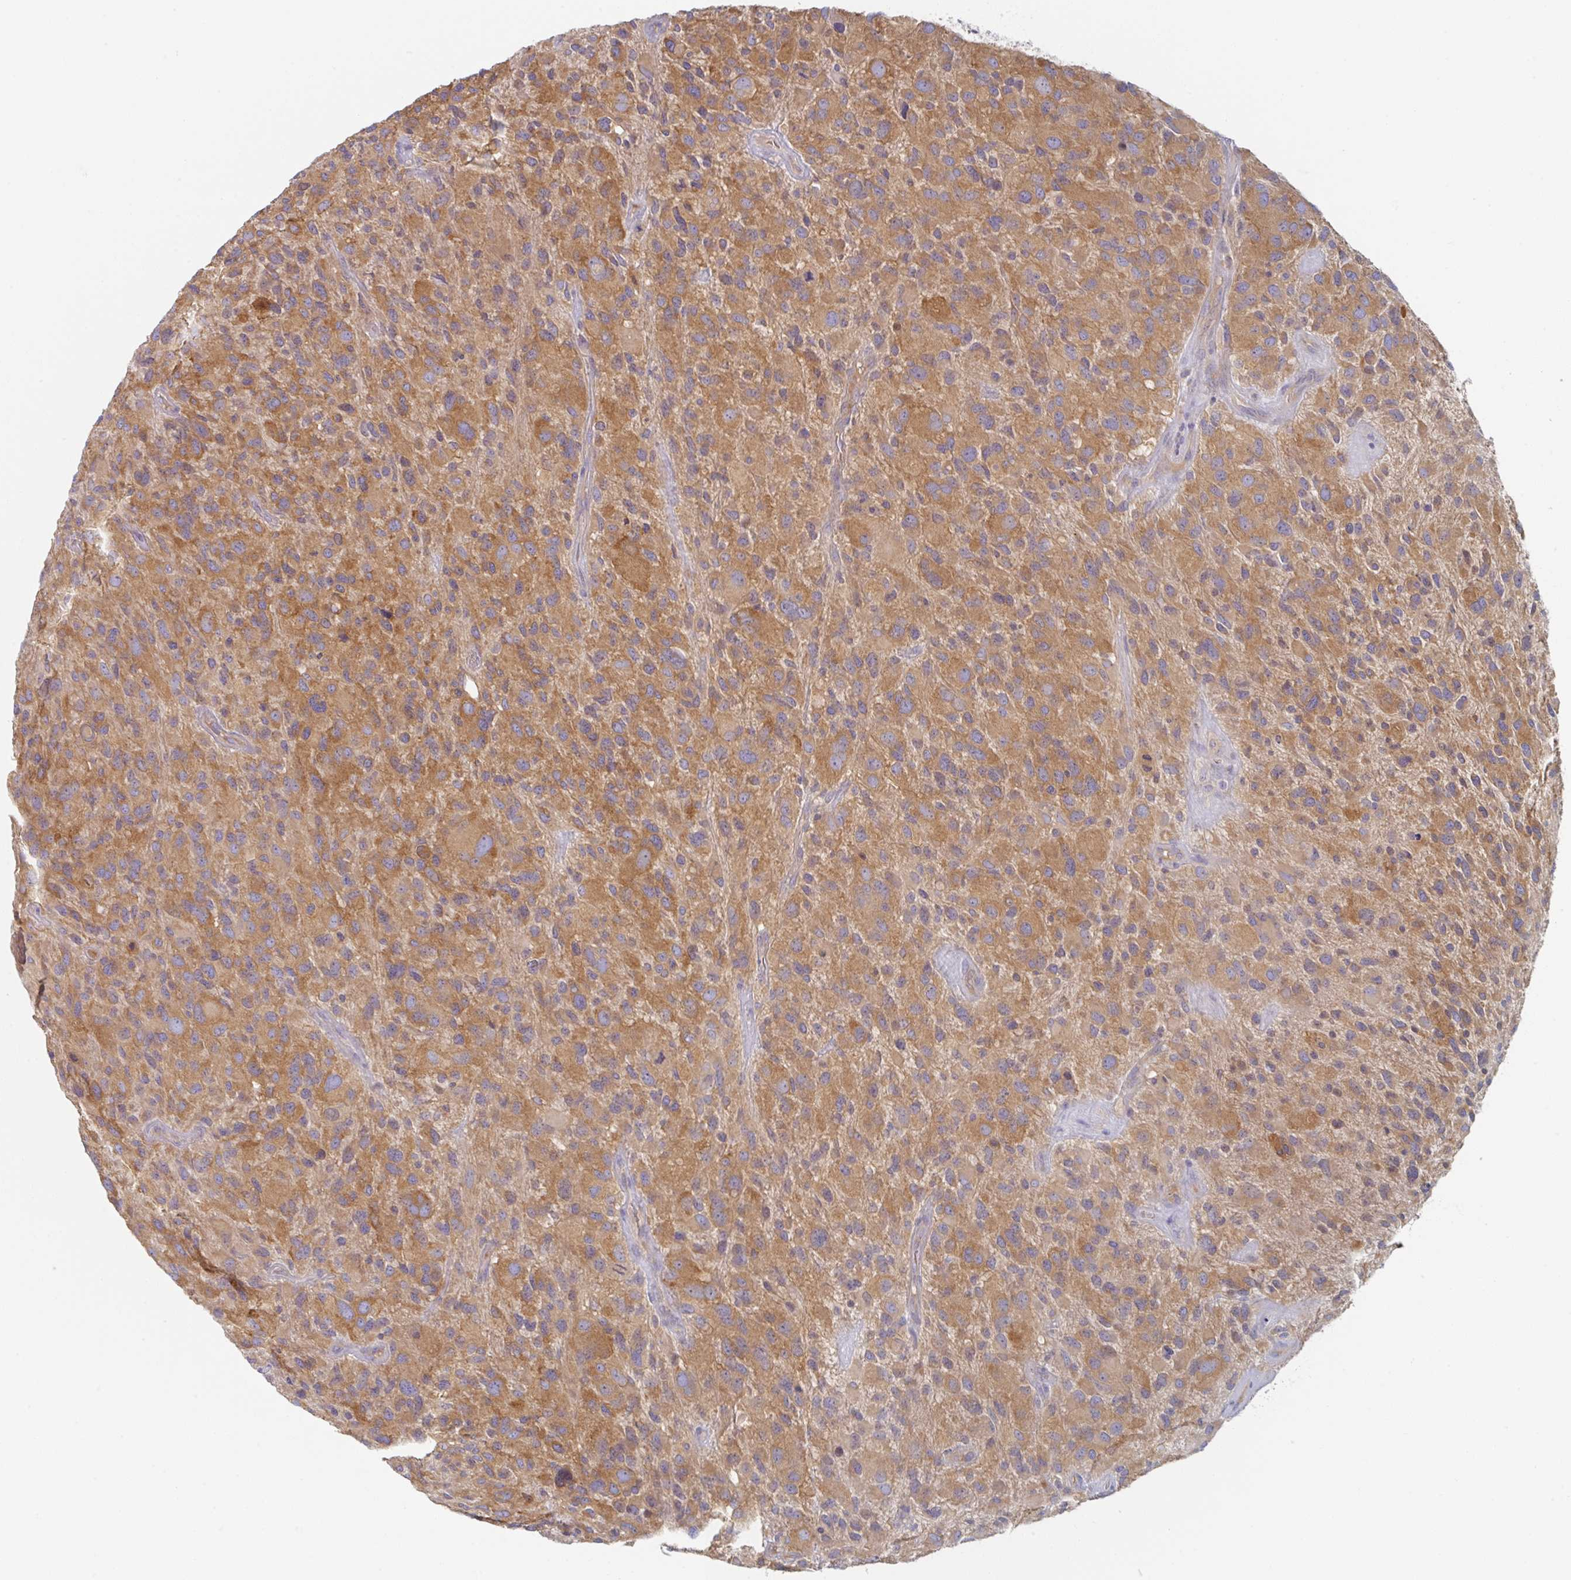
{"staining": {"intensity": "moderate", "quantity": ">75%", "location": "cytoplasmic/membranous"}, "tissue": "glioma", "cell_type": "Tumor cells", "image_type": "cancer", "snomed": [{"axis": "morphology", "description": "Glioma, malignant, High grade"}, {"axis": "topography", "description": "Brain"}], "caption": "Brown immunohistochemical staining in glioma shows moderate cytoplasmic/membranous staining in about >75% of tumor cells.", "gene": "AMPD2", "patient": {"sex": "female", "age": 67}}